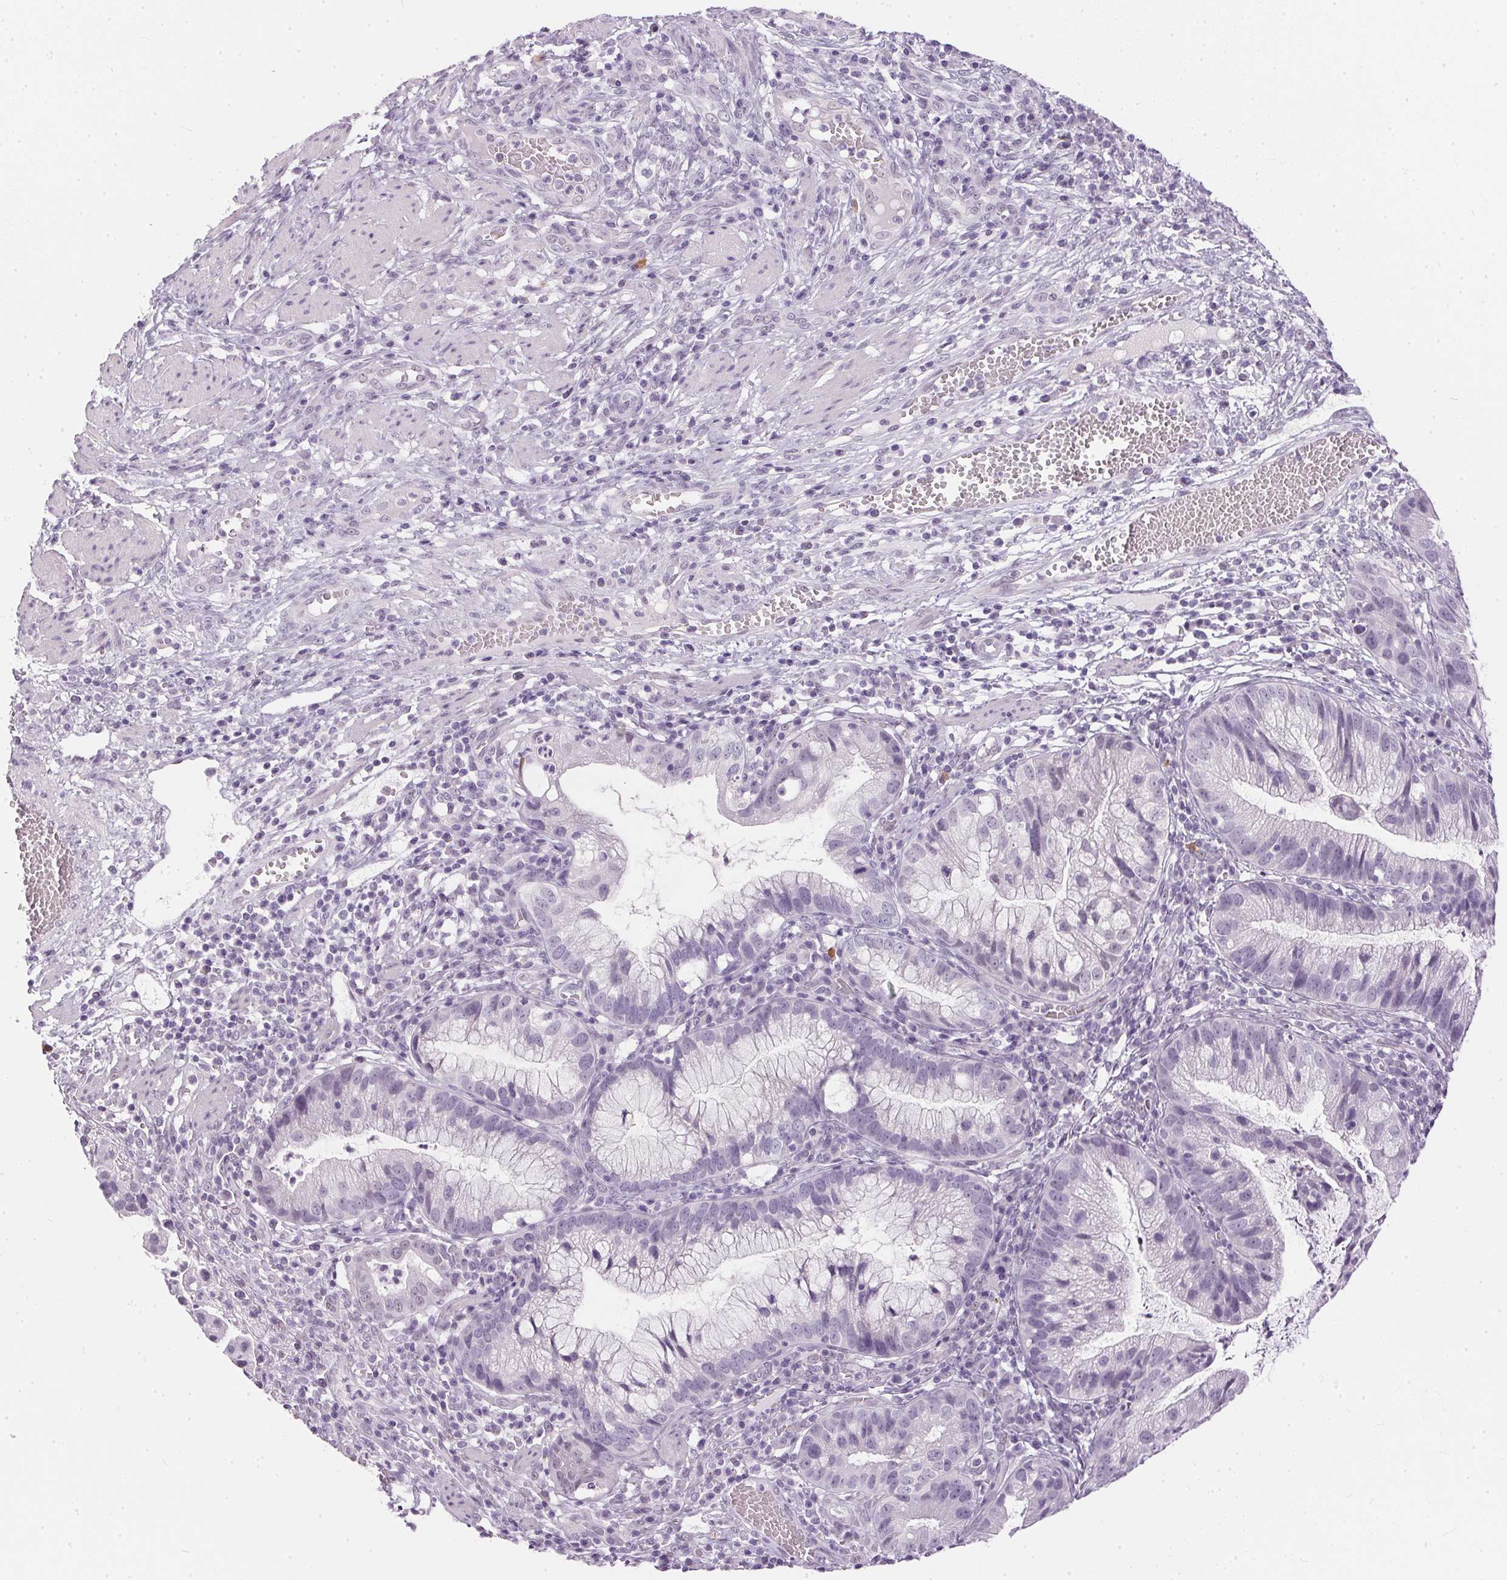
{"staining": {"intensity": "negative", "quantity": "none", "location": "none"}, "tissue": "cervical cancer", "cell_type": "Tumor cells", "image_type": "cancer", "snomed": [{"axis": "morphology", "description": "Adenocarcinoma, NOS"}, {"axis": "topography", "description": "Cervix"}], "caption": "Immunohistochemical staining of human cervical cancer exhibits no significant staining in tumor cells.", "gene": "GBP6", "patient": {"sex": "female", "age": 34}}